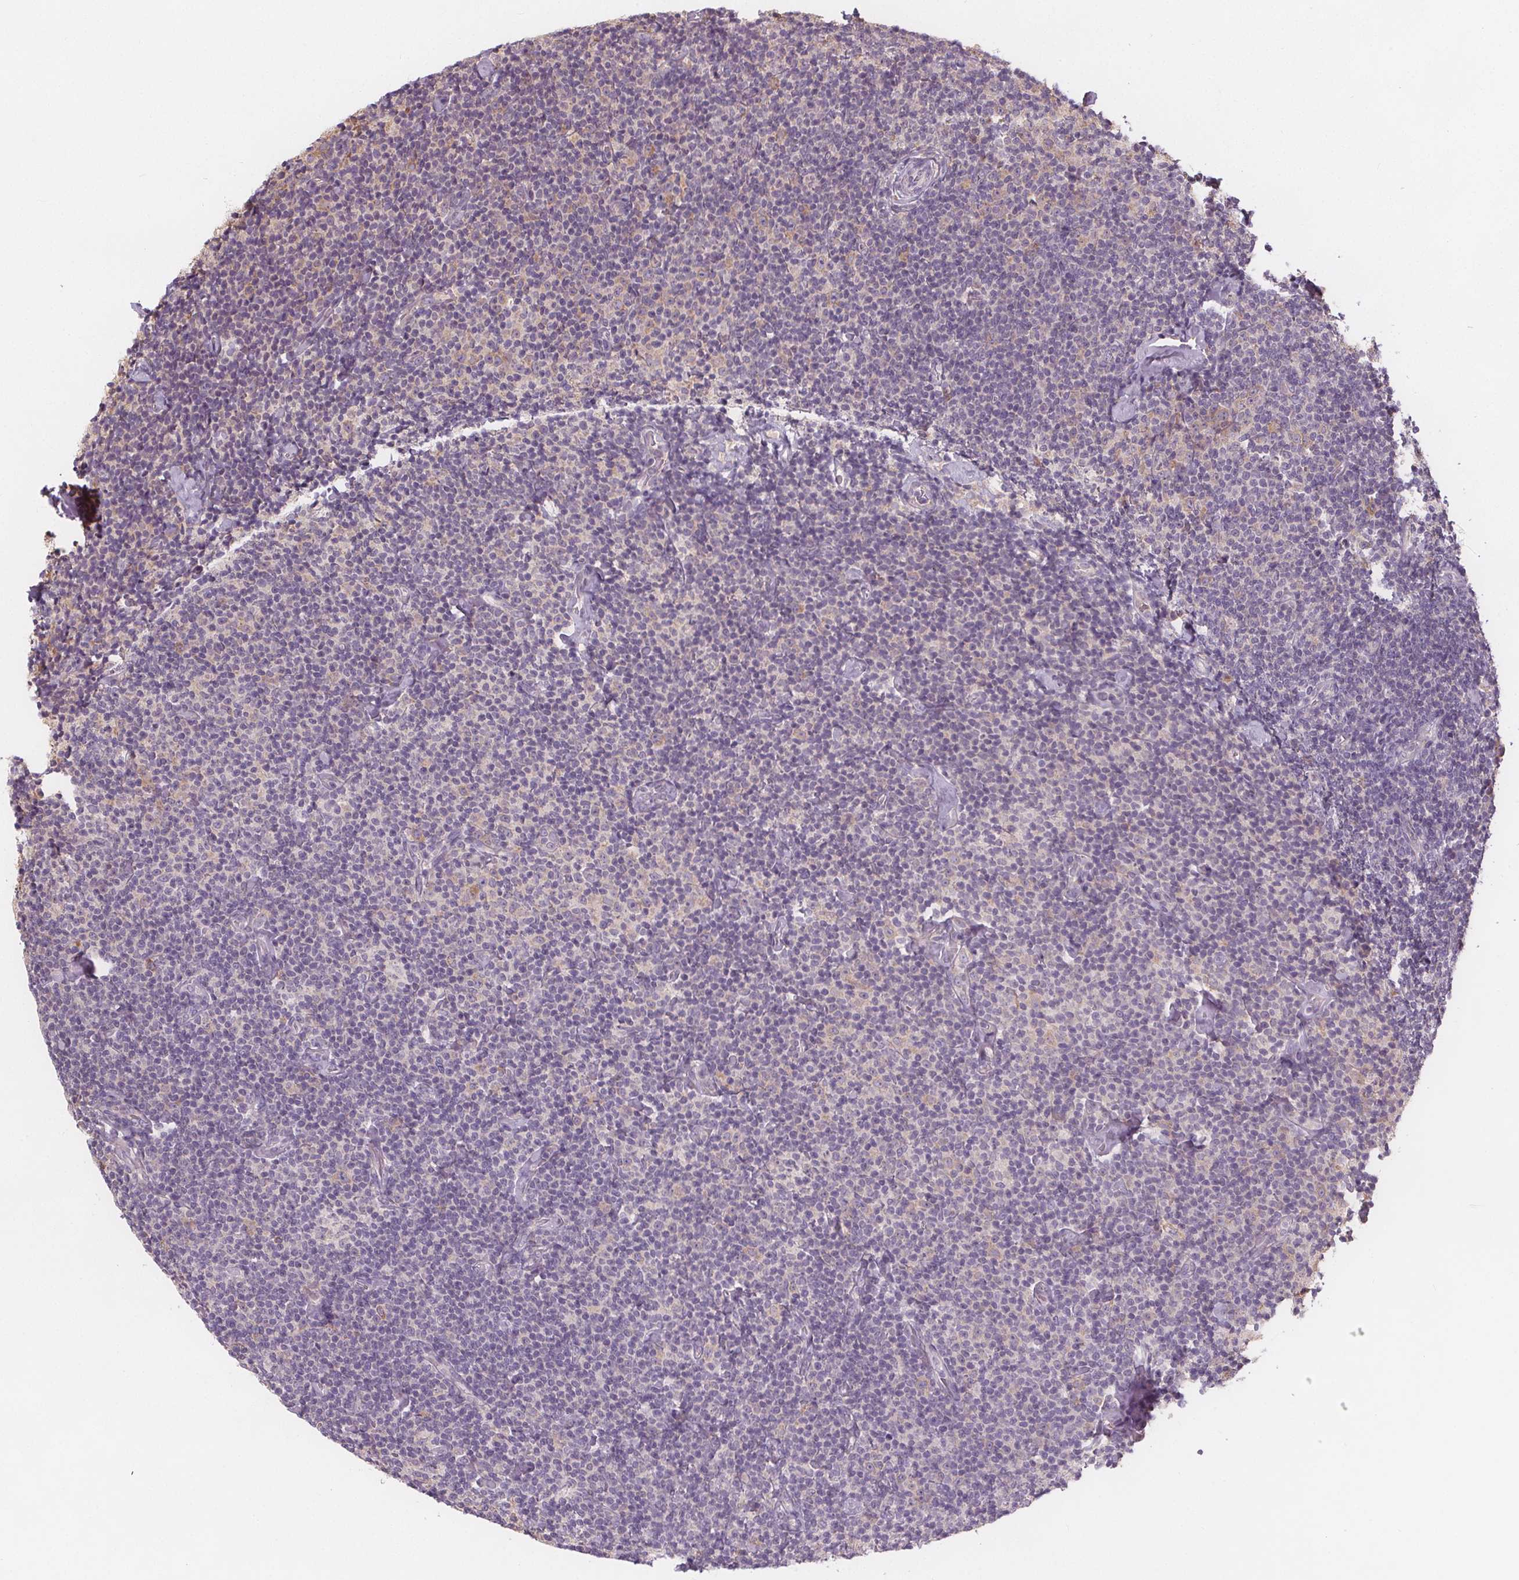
{"staining": {"intensity": "negative", "quantity": "none", "location": "none"}, "tissue": "lymphoma", "cell_type": "Tumor cells", "image_type": "cancer", "snomed": [{"axis": "morphology", "description": "Malignant lymphoma, non-Hodgkin's type, Low grade"}, {"axis": "topography", "description": "Lymph node"}], "caption": "Tumor cells are negative for protein expression in human lymphoma.", "gene": "TMEM80", "patient": {"sex": "male", "age": 81}}